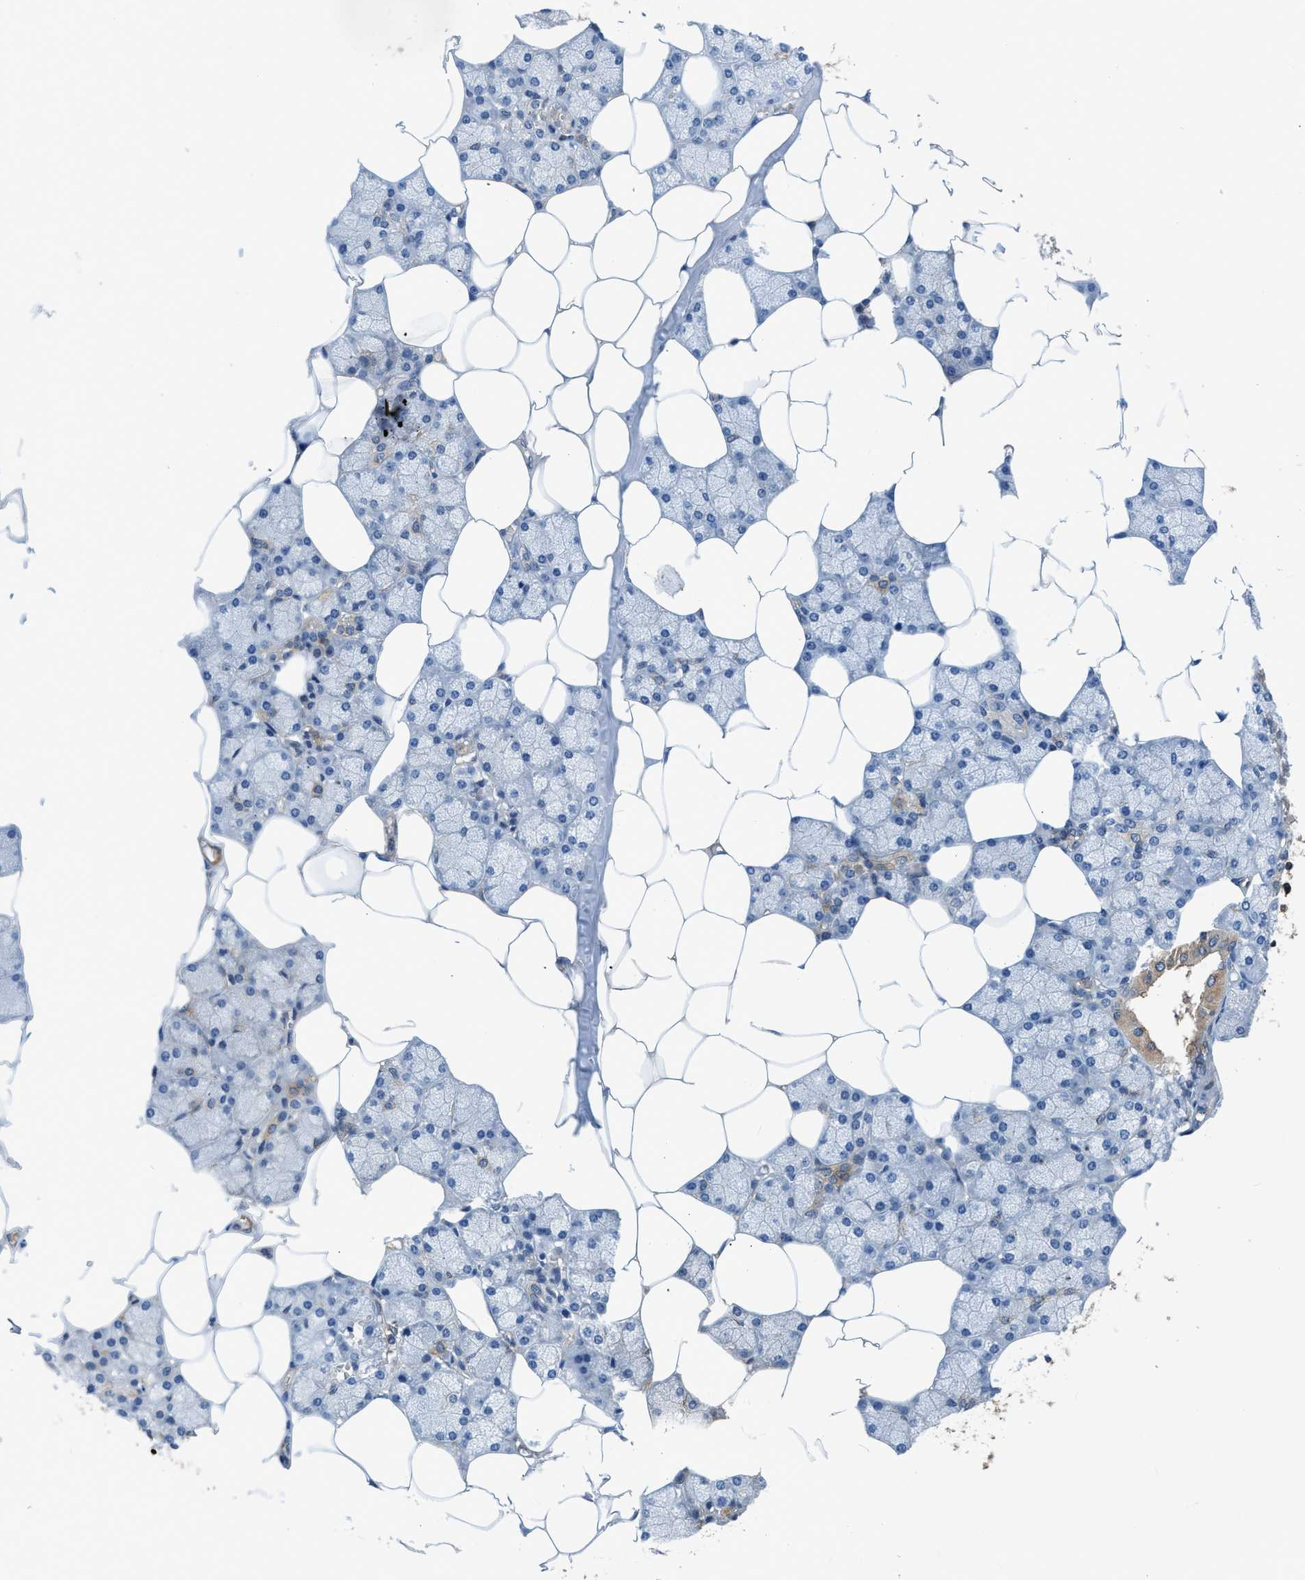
{"staining": {"intensity": "strong", "quantity": "25%-75%", "location": "cytoplasmic/membranous"}, "tissue": "salivary gland", "cell_type": "Glandular cells", "image_type": "normal", "snomed": [{"axis": "morphology", "description": "Normal tissue, NOS"}, {"axis": "topography", "description": "Salivary gland"}], "caption": "Immunohistochemical staining of unremarkable human salivary gland reveals 25%-75% levels of strong cytoplasmic/membranous protein positivity in about 25%-75% of glandular cells.", "gene": "PFKP", "patient": {"sex": "male", "age": 62}}